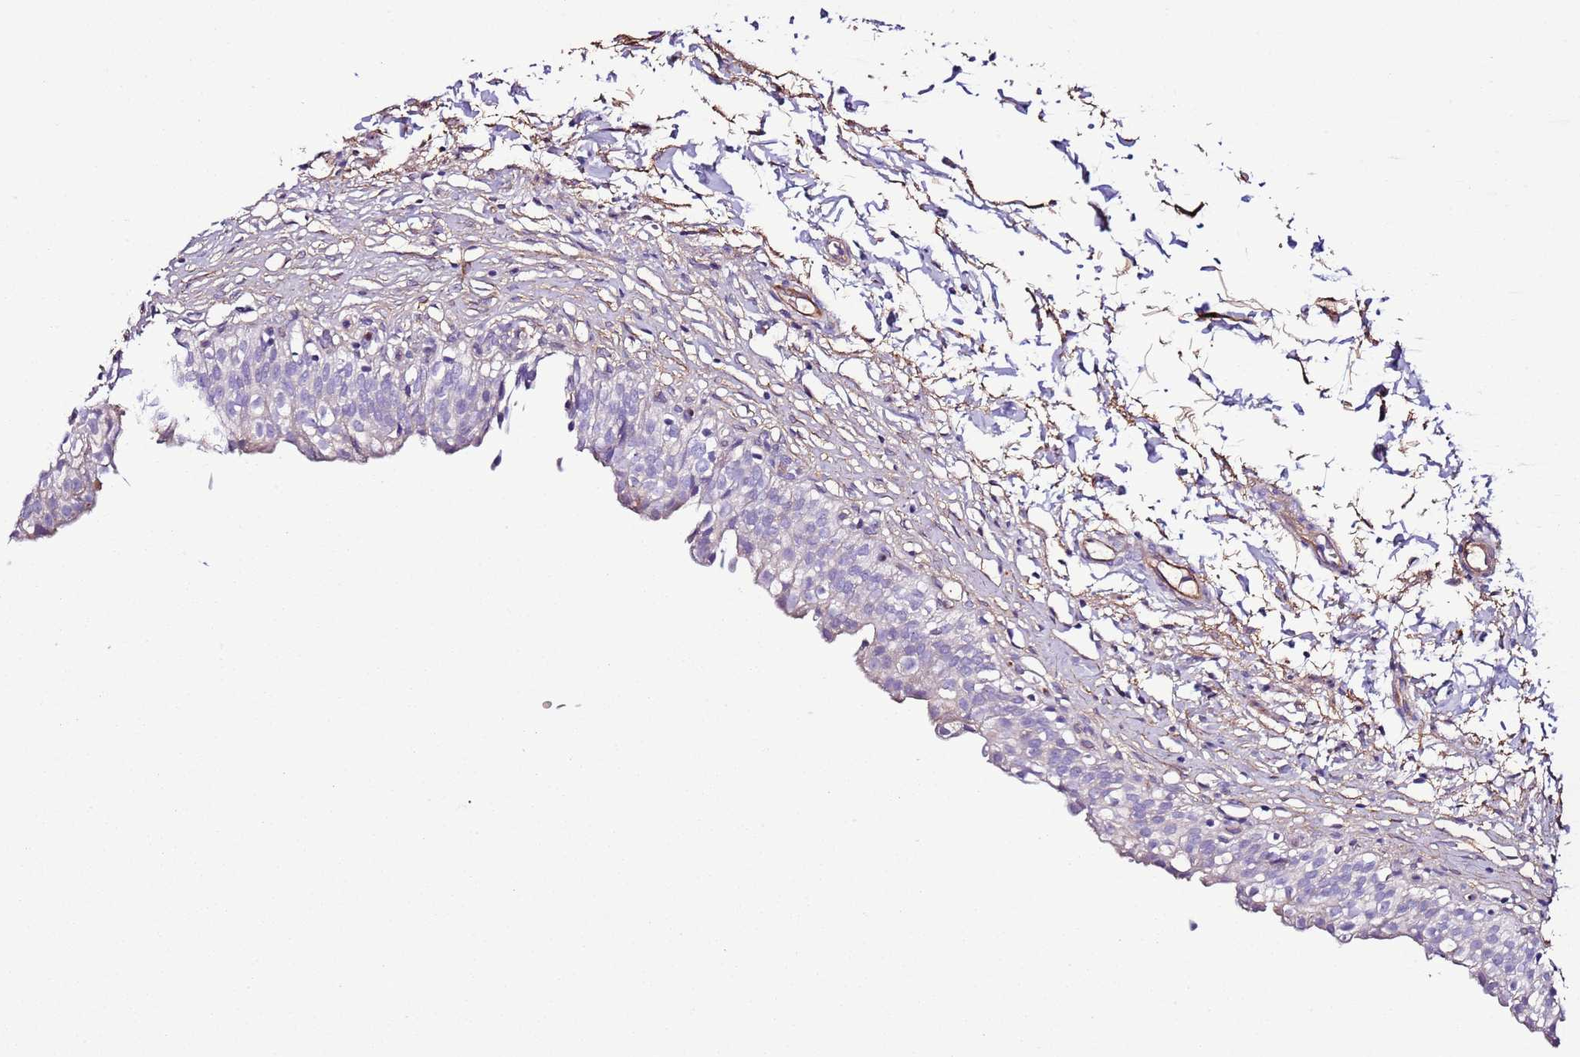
{"staining": {"intensity": "weak", "quantity": "<25%", "location": "cytoplasmic/membranous"}, "tissue": "urinary bladder", "cell_type": "Urothelial cells", "image_type": "normal", "snomed": [{"axis": "morphology", "description": "Normal tissue, NOS"}, {"axis": "topography", "description": "Urinary bladder"}], "caption": "Urothelial cells show no significant staining in normal urinary bladder.", "gene": "FAM174C", "patient": {"sex": "male", "age": 55}}